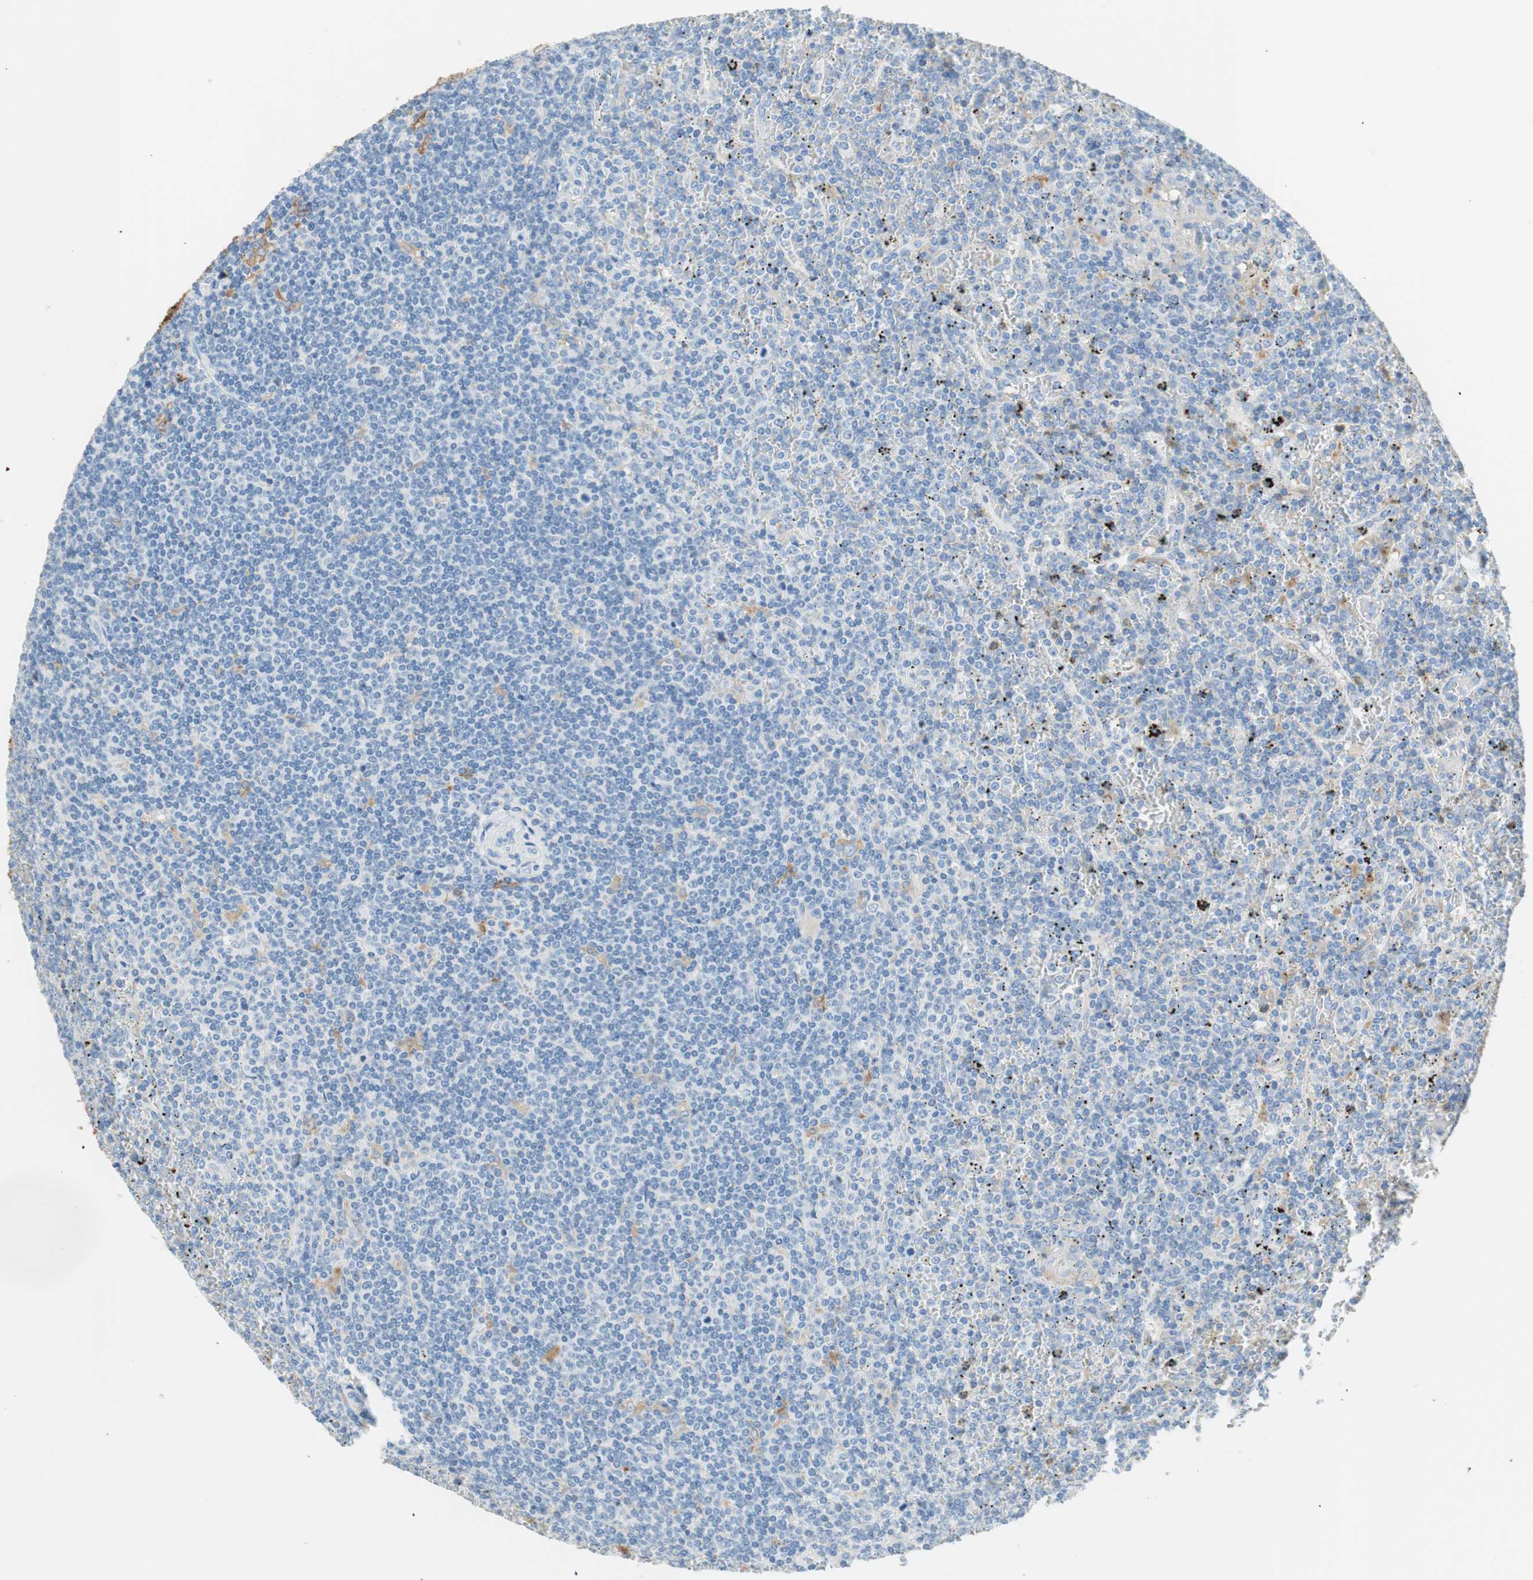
{"staining": {"intensity": "negative", "quantity": "none", "location": "none"}, "tissue": "lymphoma", "cell_type": "Tumor cells", "image_type": "cancer", "snomed": [{"axis": "morphology", "description": "Malignant lymphoma, non-Hodgkin's type, Low grade"}, {"axis": "topography", "description": "Spleen"}], "caption": "IHC photomicrograph of neoplastic tissue: human lymphoma stained with DAB reveals no significant protein positivity in tumor cells.", "gene": "GLUL", "patient": {"sex": "female", "age": 19}}